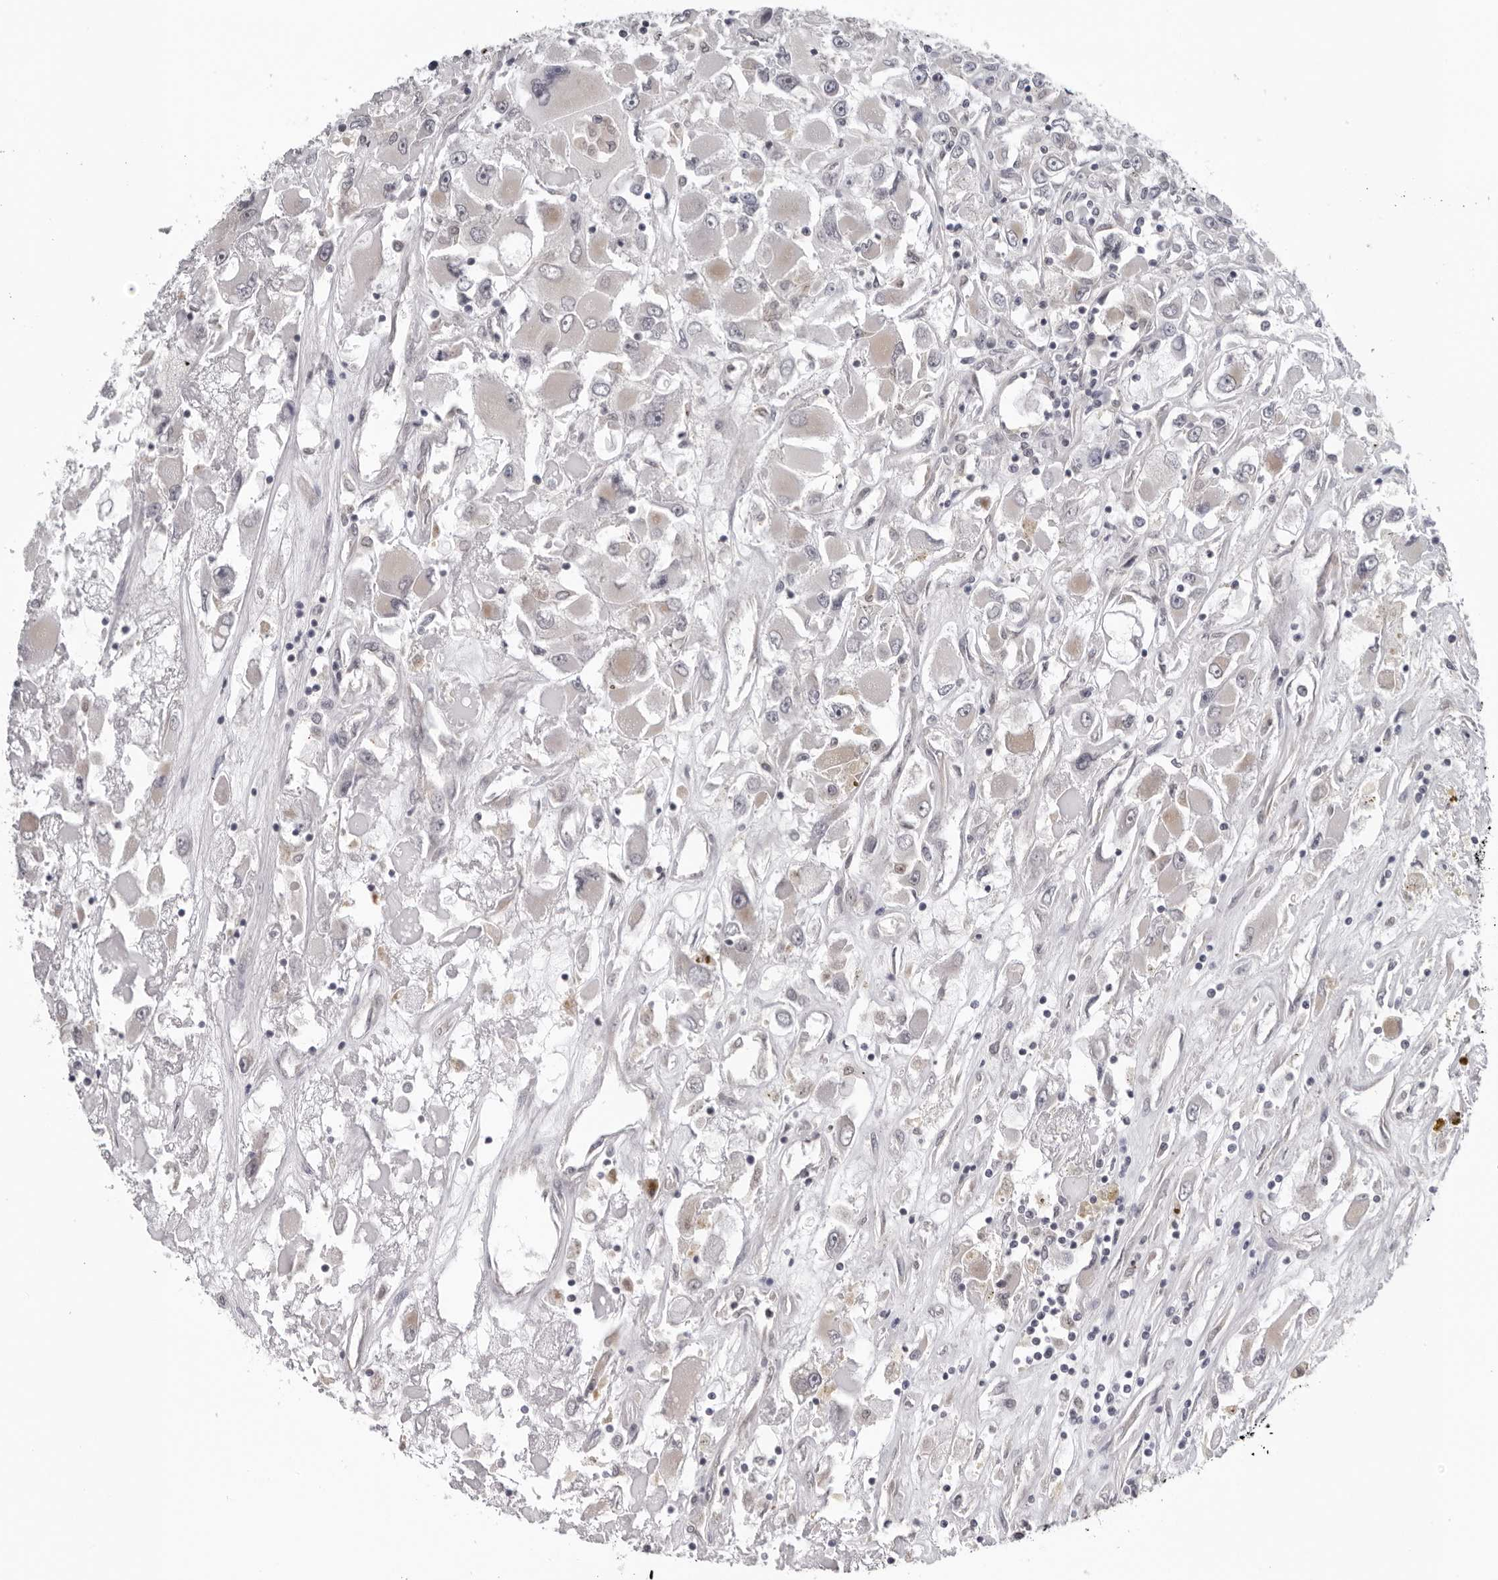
{"staining": {"intensity": "negative", "quantity": "none", "location": "none"}, "tissue": "renal cancer", "cell_type": "Tumor cells", "image_type": "cancer", "snomed": [{"axis": "morphology", "description": "Adenocarcinoma, NOS"}, {"axis": "topography", "description": "Kidney"}], "caption": "A histopathology image of renal cancer stained for a protein displays no brown staining in tumor cells.", "gene": "CPT2", "patient": {"sex": "female", "age": 52}}